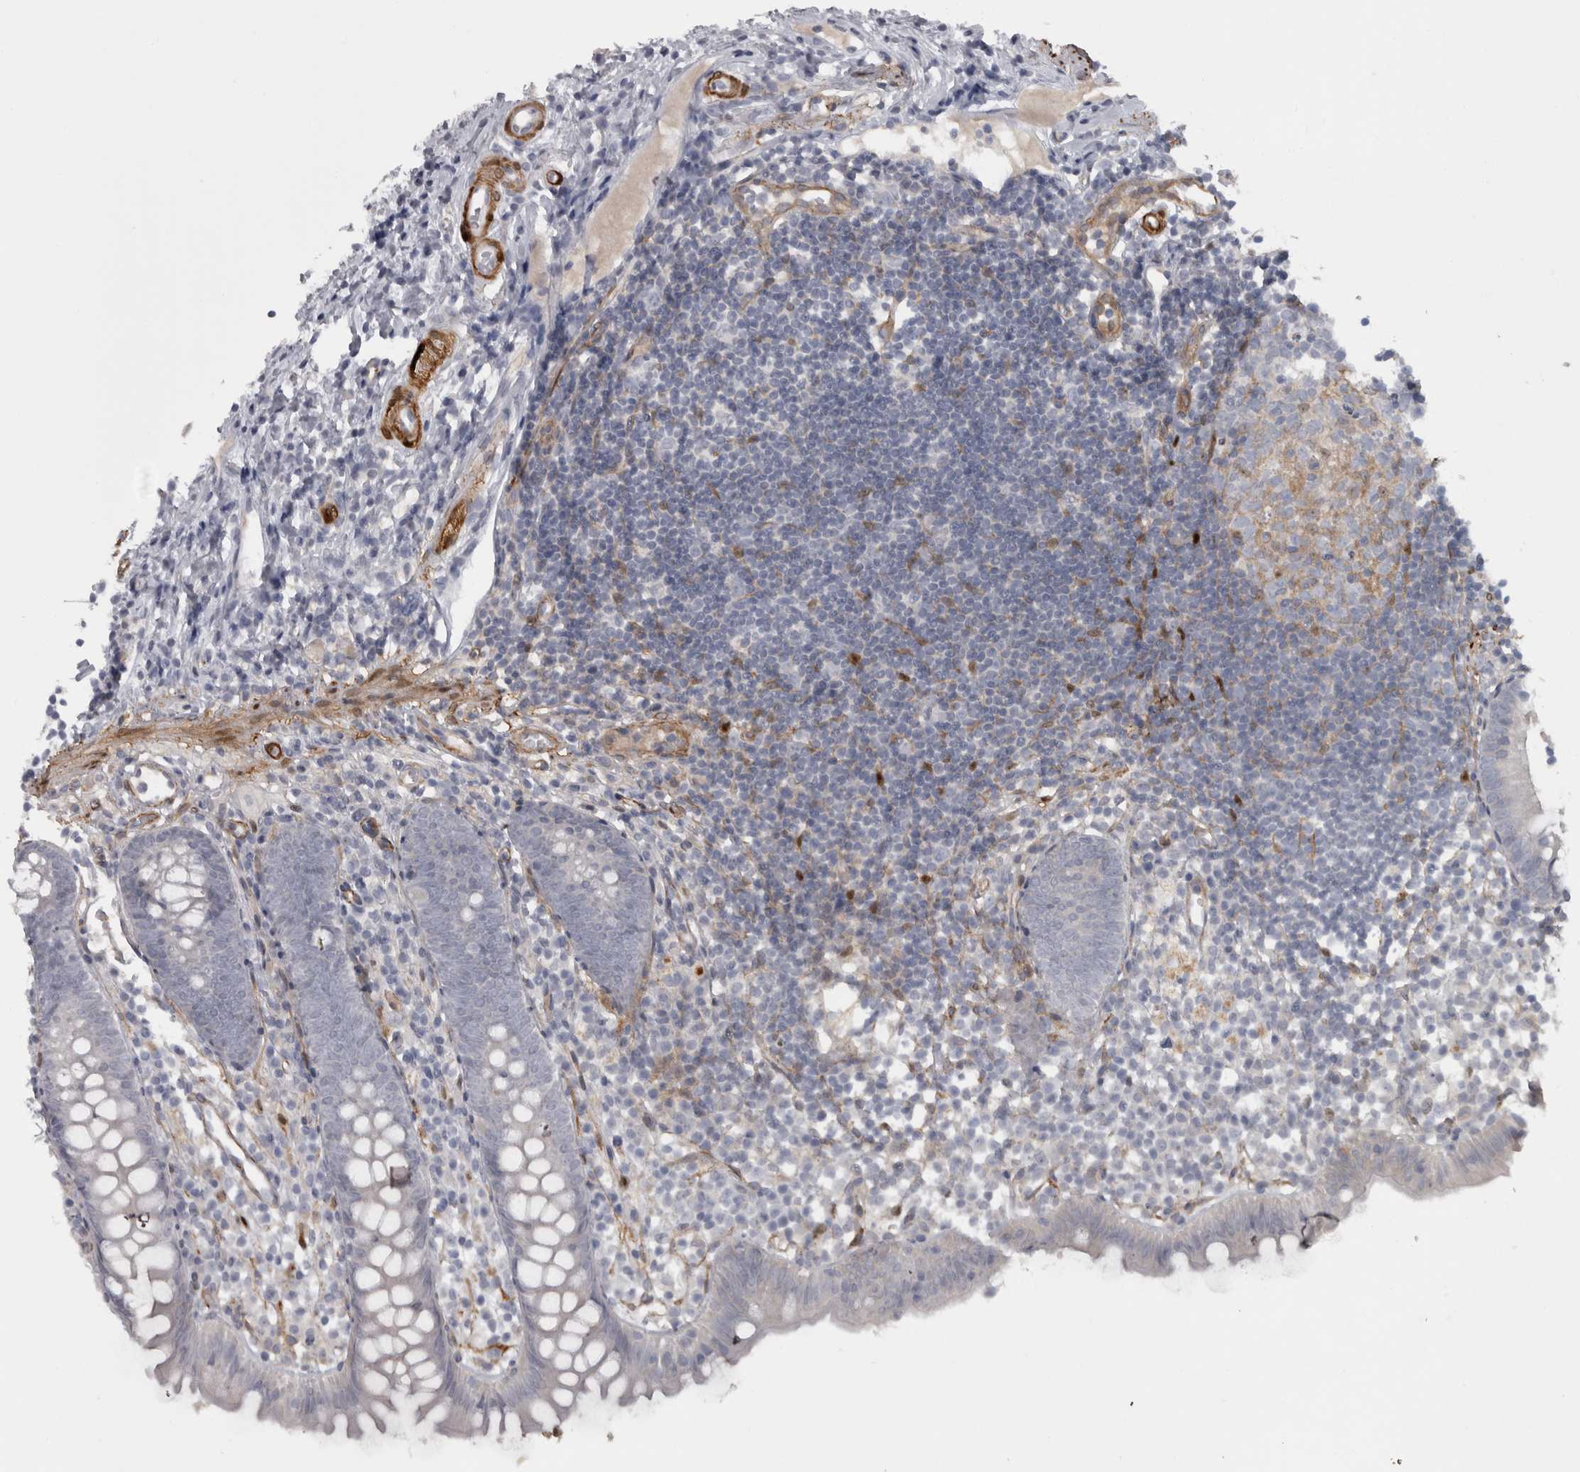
{"staining": {"intensity": "negative", "quantity": "none", "location": "none"}, "tissue": "appendix", "cell_type": "Glandular cells", "image_type": "normal", "snomed": [{"axis": "morphology", "description": "Normal tissue, NOS"}, {"axis": "topography", "description": "Appendix"}], "caption": "Glandular cells are negative for protein expression in benign human appendix. (Stains: DAB (3,3'-diaminobenzidine) immunohistochemistry with hematoxylin counter stain, Microscopy: brightfield microscopy at high magnification).", "gene": "PPP1R12B", "patient": {"sex": "female", "age": 20}}